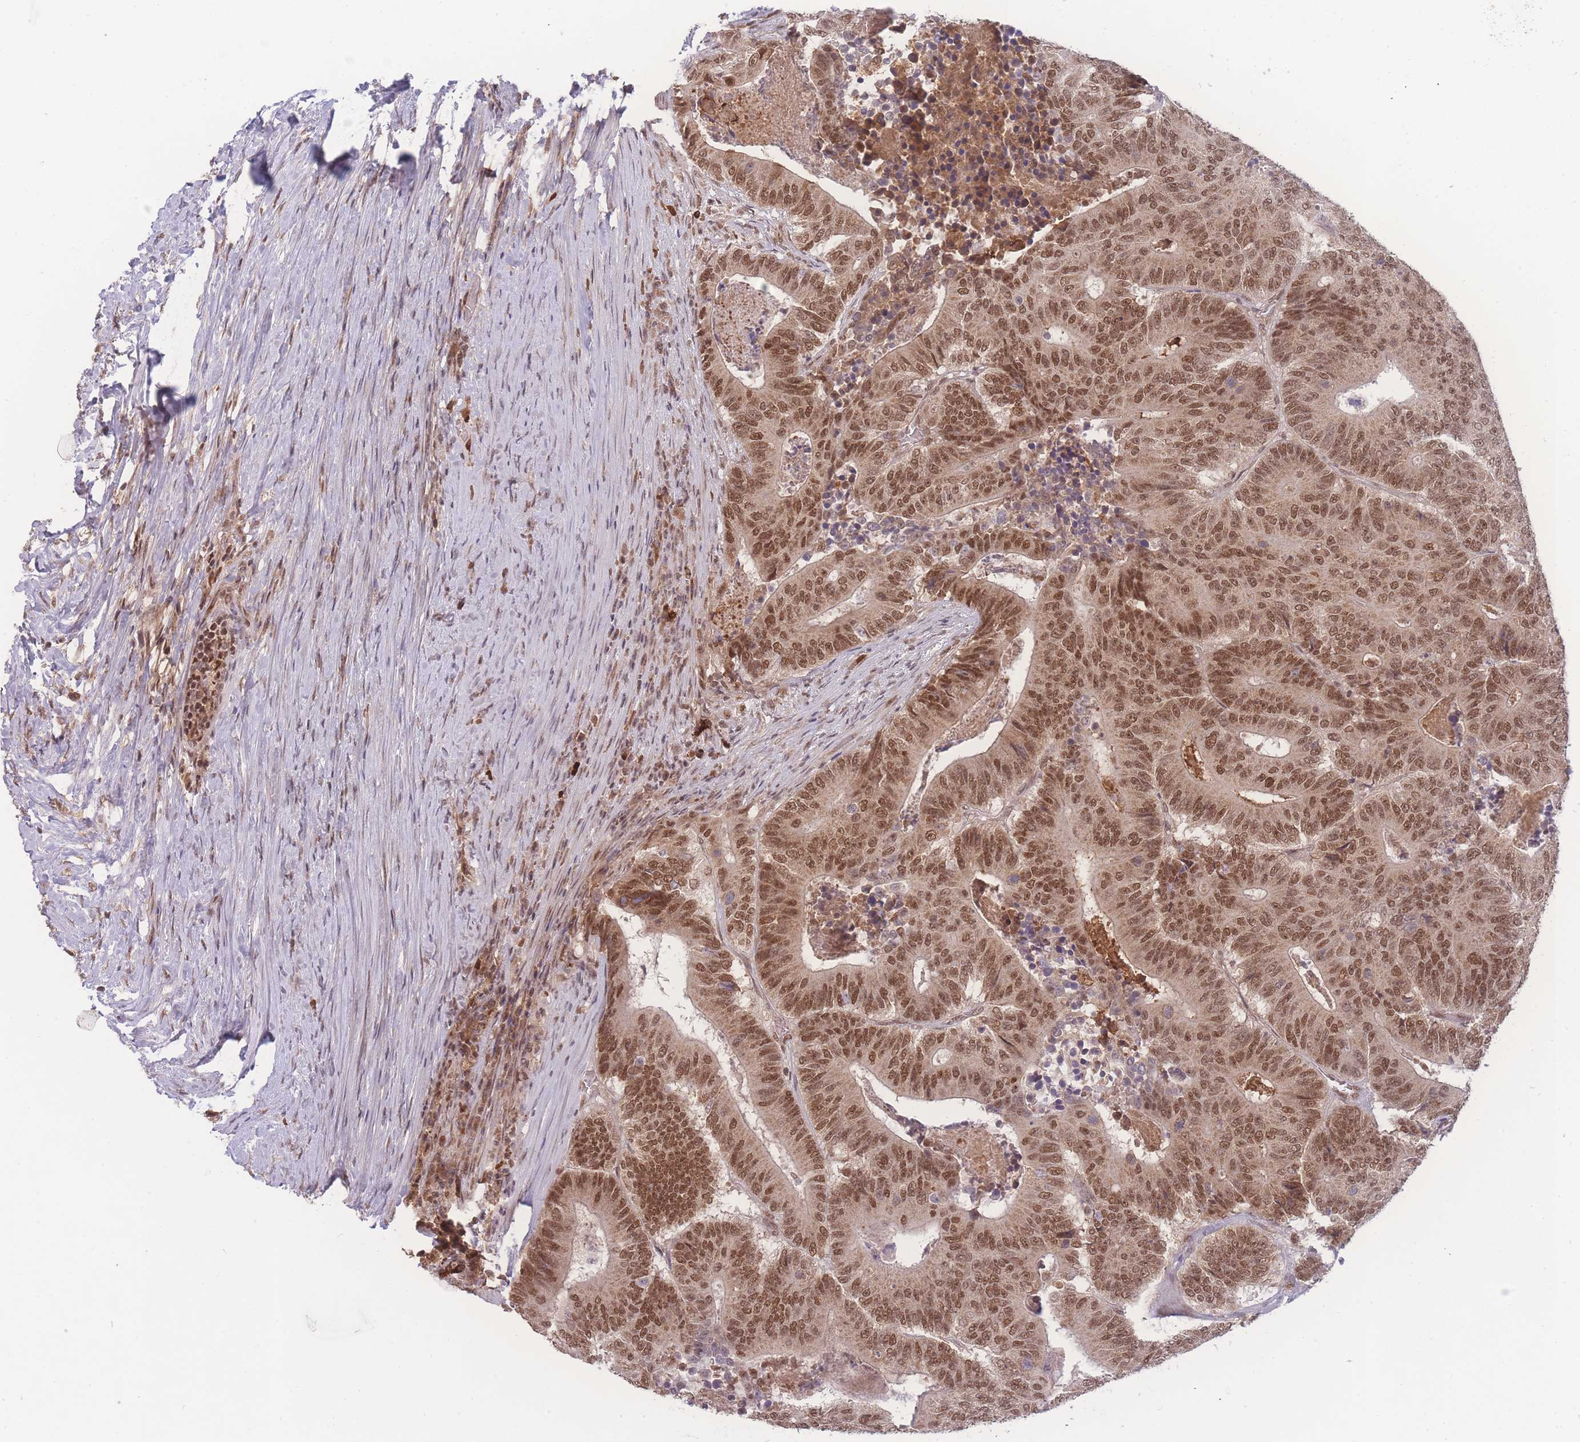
{"staining": {"intensity": "moderate", "quantity": ">75%", "location": "nuclear"}, "tissue": "colorectal cancer", "cell_type": "Tumor cells", "image_type": "cancer", "snomed": [{"axis": "morphology", "description": "Adenocarcinoma, NOS"}, {"axis": "topography", "description": "Colon"}], "caption": "Colorectal cancer was stained to show a protein in brown. There is medium levels of moderate nuclear expression in about >75% of tumor cells. Nuclei are stained in blue.", "gene": "RAVER1", "patient": {"sex": "male", "age": 83}}